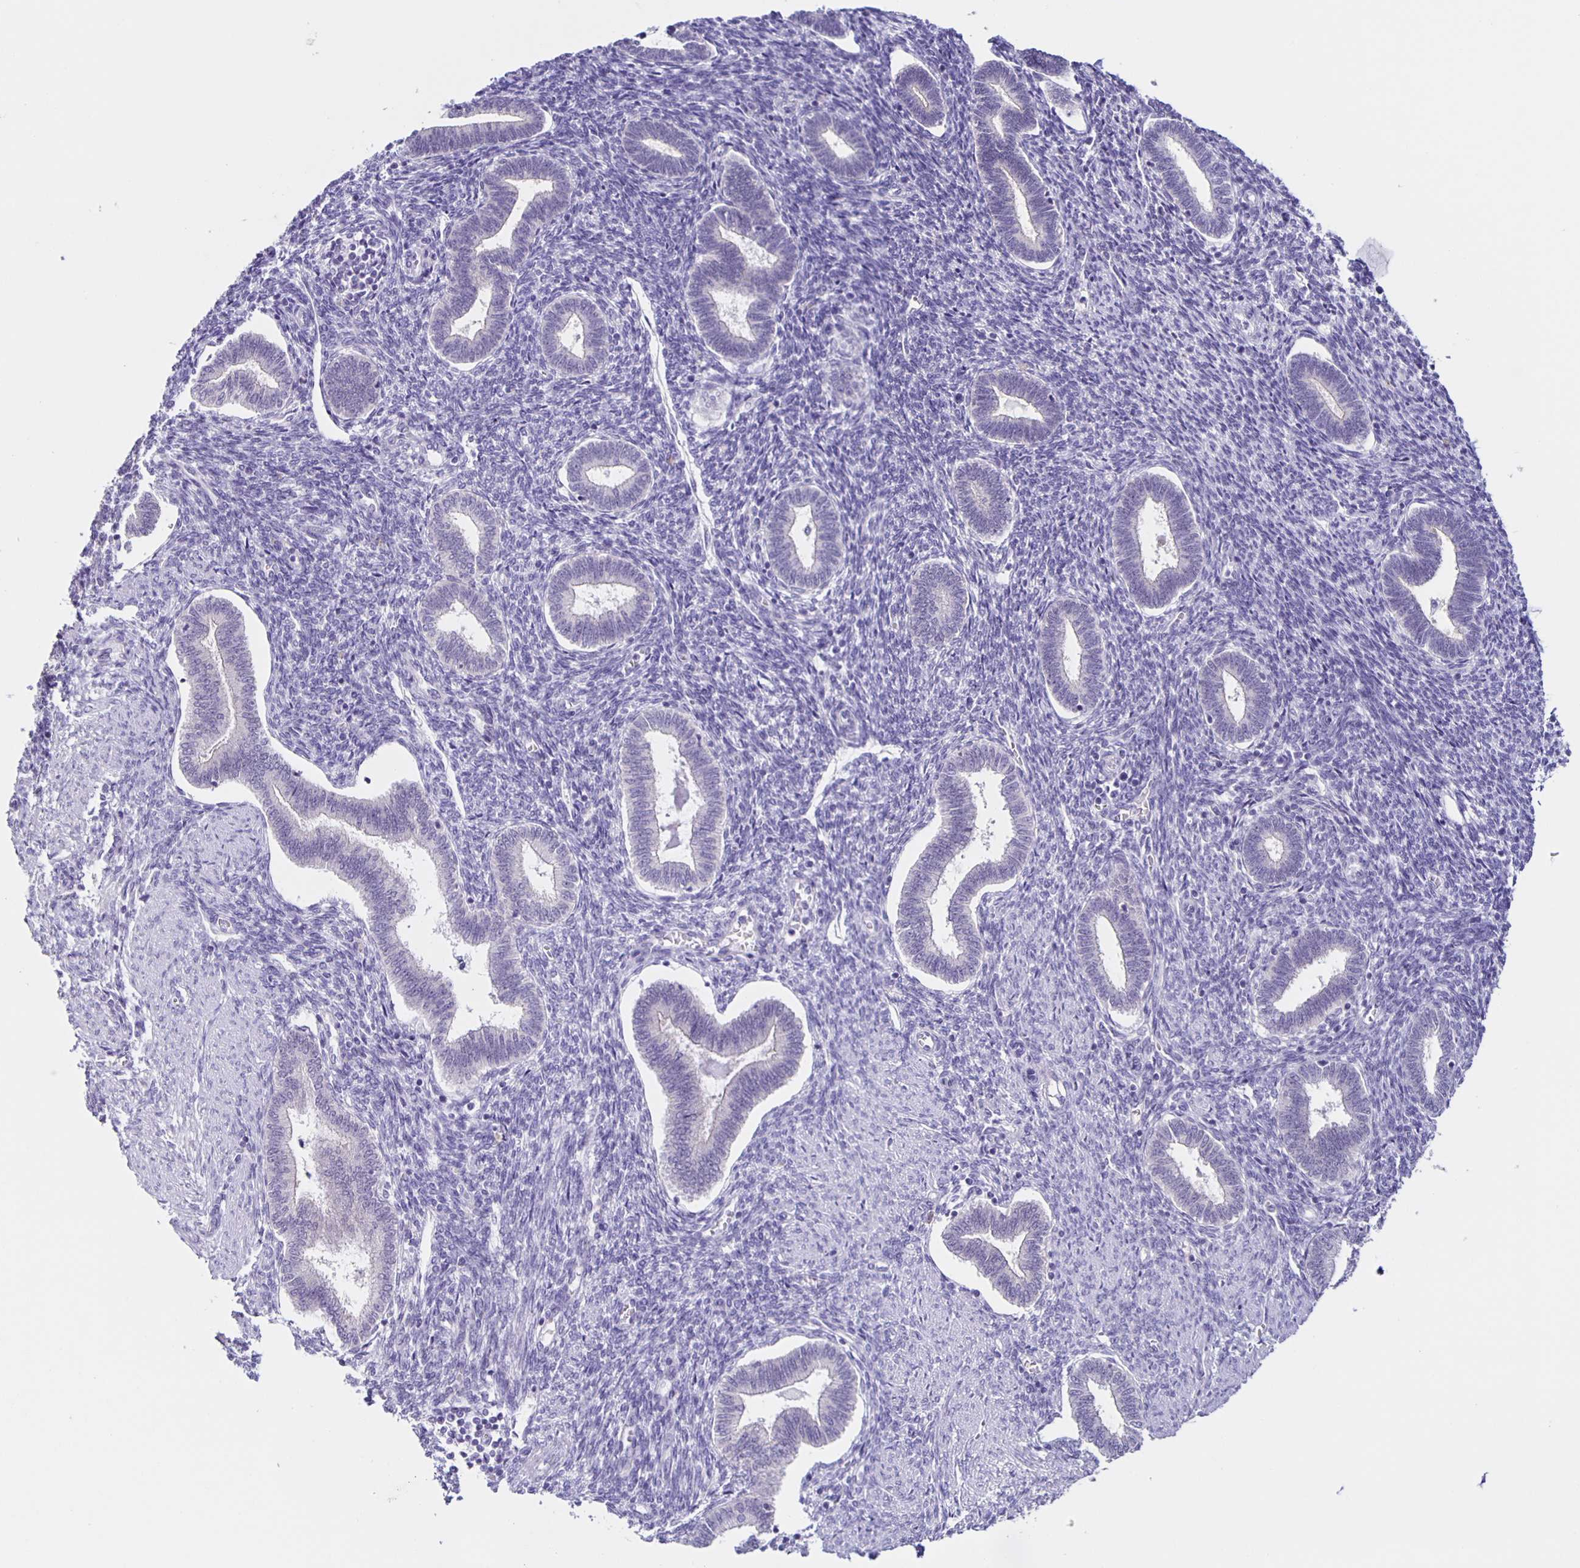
{"staining": {"intensity": "negative", "quantity": "none", "location": "none"}, "tissue": "endometrium", "cell_type": "Cells in endometrial stroma", "image_type": "normal", "snomed": [{"axis": "morphology", "description": "Normal tissue, NOS"}, {"axis": "topography", "description": "Endometrium"}], "caption": "Cells in endometrial stroma show no significant protein expression in unremarkable endometrium. The staining was performed using DAB (3,3'-diaminobenzidine) to visualize the protein expression in brown, while the nuclei were stained in blue with hematoxylin (Magnification: 20x).", "gene": "SLC12A3", "patient": {"sex": "female", "age": 42}}